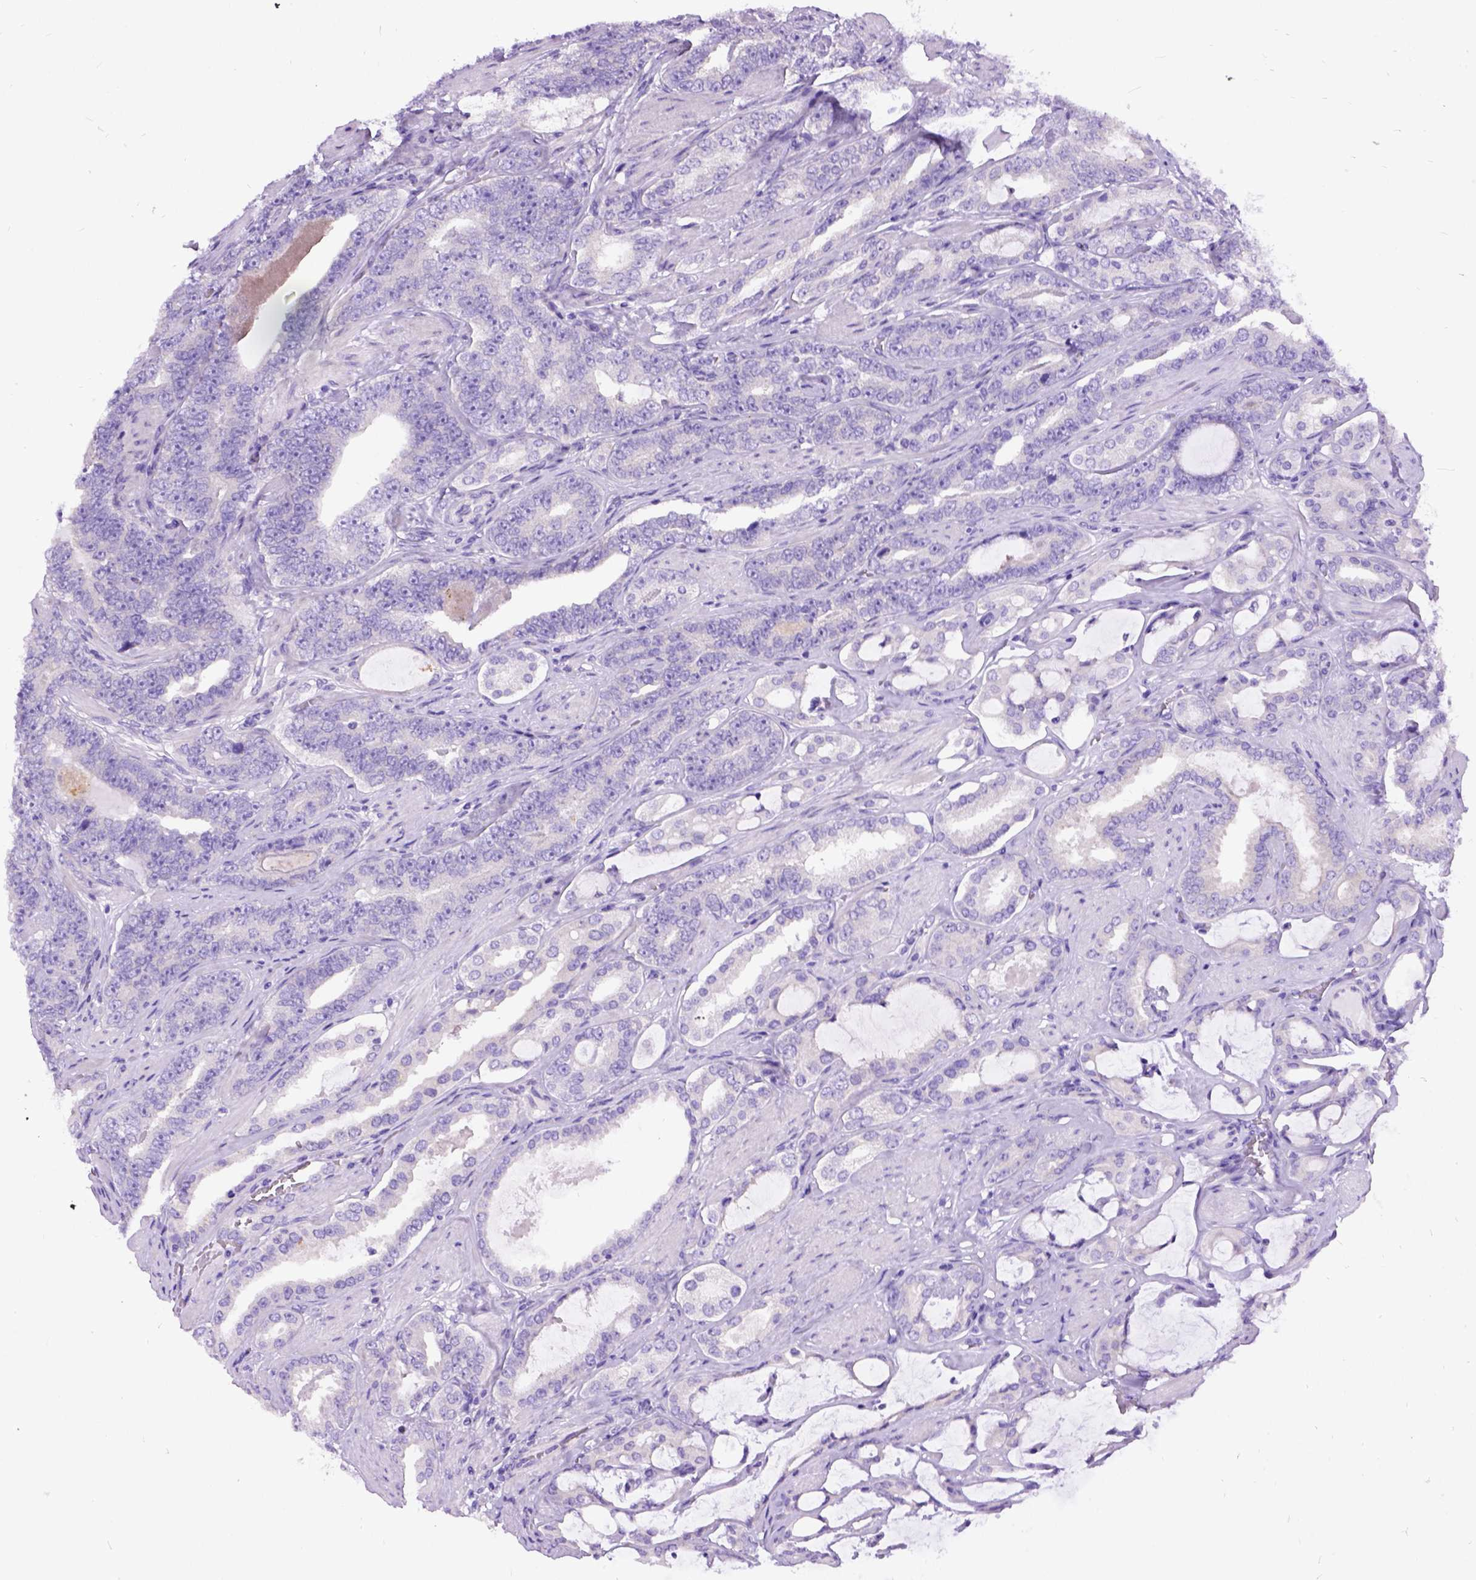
{"staining": {"intensity": "negative", "quantity": "none", "location": "none"}, "tissue": "prostate cancer", "cell_type": "Tumor cells", "image_type": "cancer", "snomed": [{"axis": "morphology", "description": "Adenocarcinoma, High grade"}, {"axis": "topography", "description": "Prostate"}], "caption": "Tumor cells are negative for brown protein staining in prostate cancer.", "gene": "CFAP54", "patient": {"sex": "male", "age": 63}}